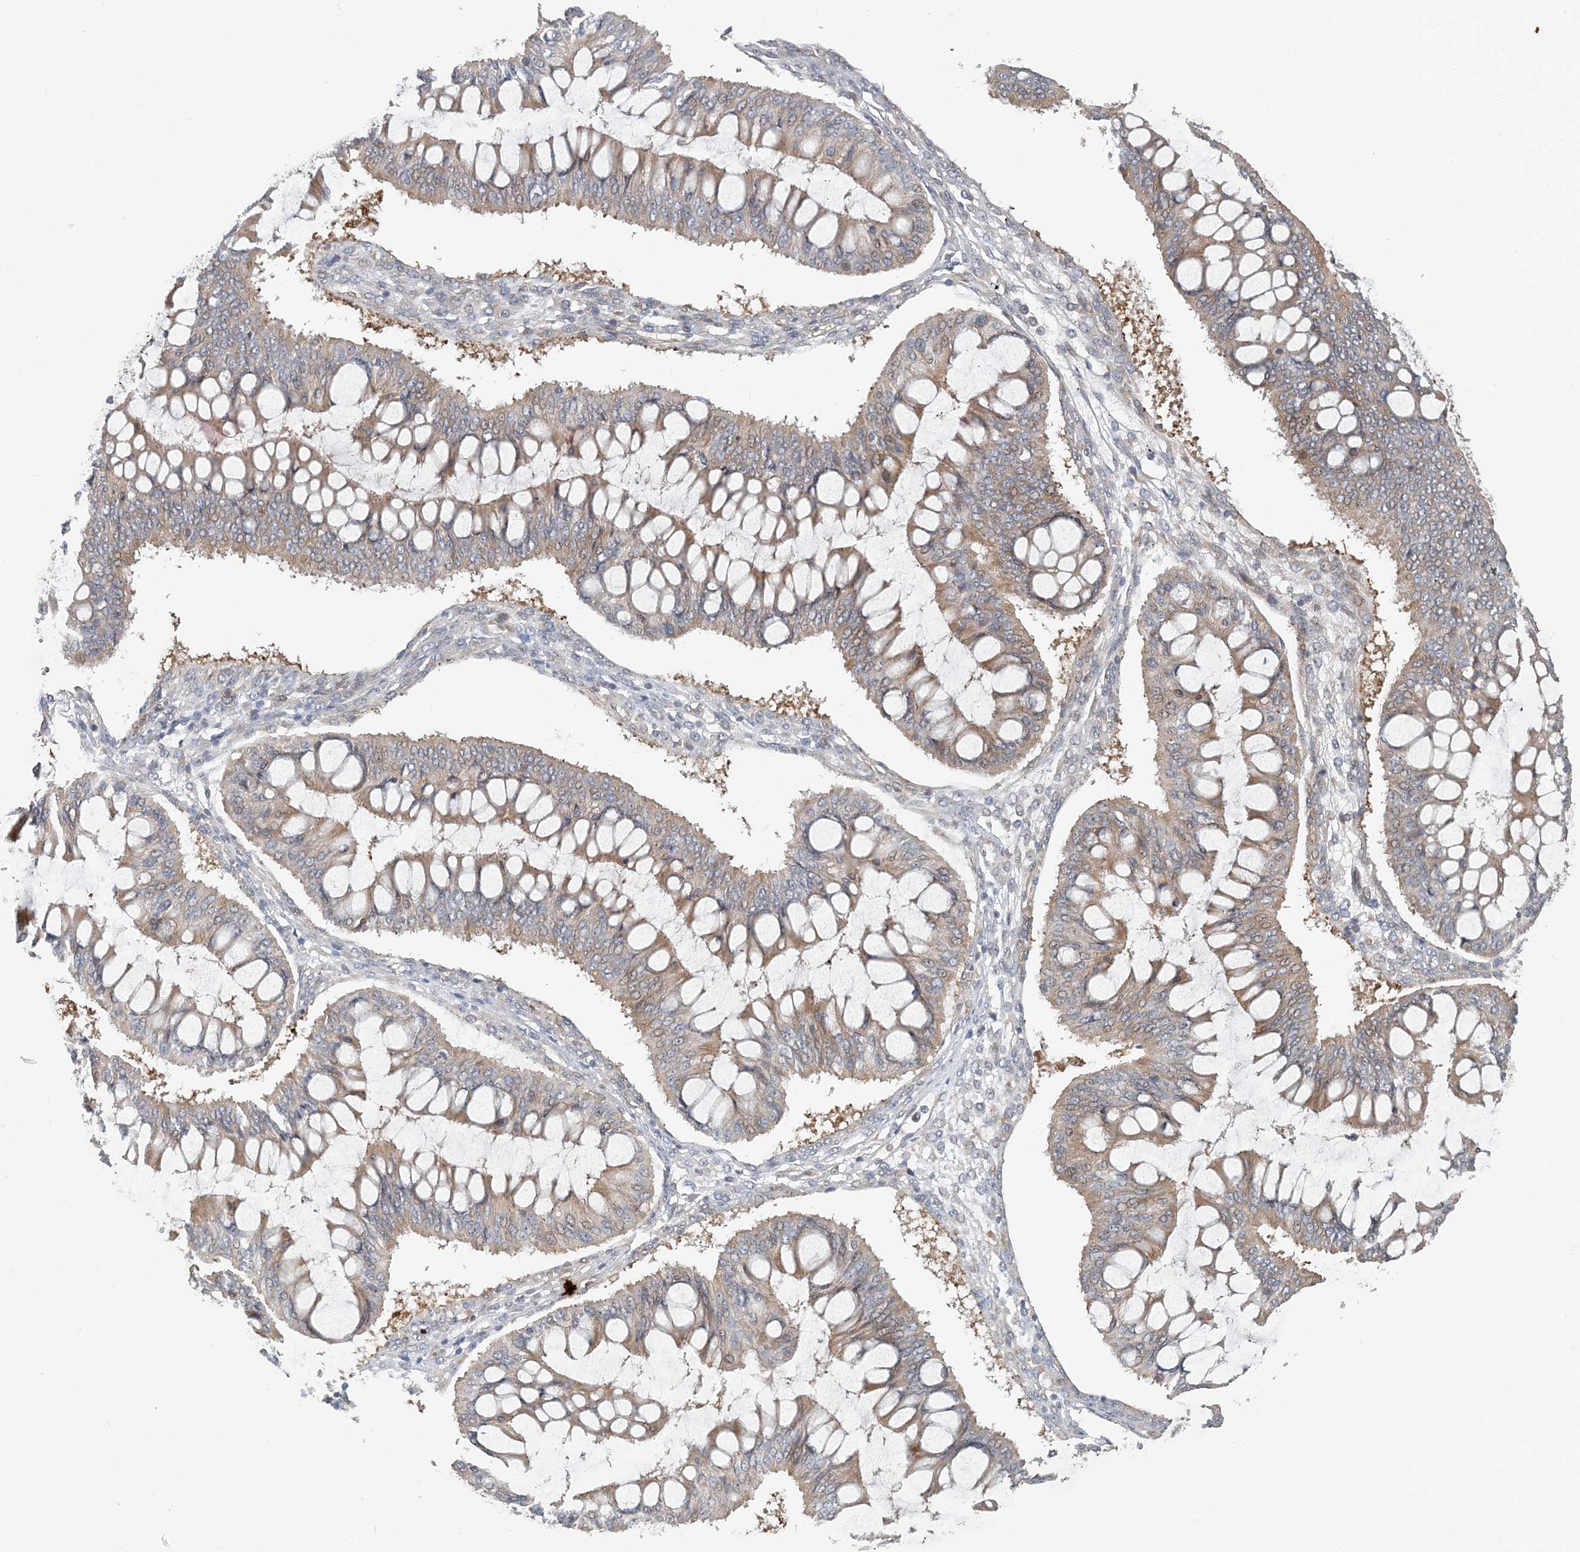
{"staining": {"intensity": "weak", "quantity": ">75%", "location": "cytoplasmic/membranous"}, "tissue": "ovarian cancer", "cell_type": "Tumor cells", "image_type": "cancer", "snomed": [{"axis": "morphology", "description": "Cystadenocarcinoma, mucinous, NOS"}, {"axis": "topography", "description": "Ovary"}], "caption": "This is an image of immunohistochemistry staining of ovarian cancer (mucinous cystadenocarcinoma), which shows weak expression in the cytoplasmic/membranous of tumor cells.", "gene": "ATP13A2", "patient": {"sex": "female", "age": 73}}